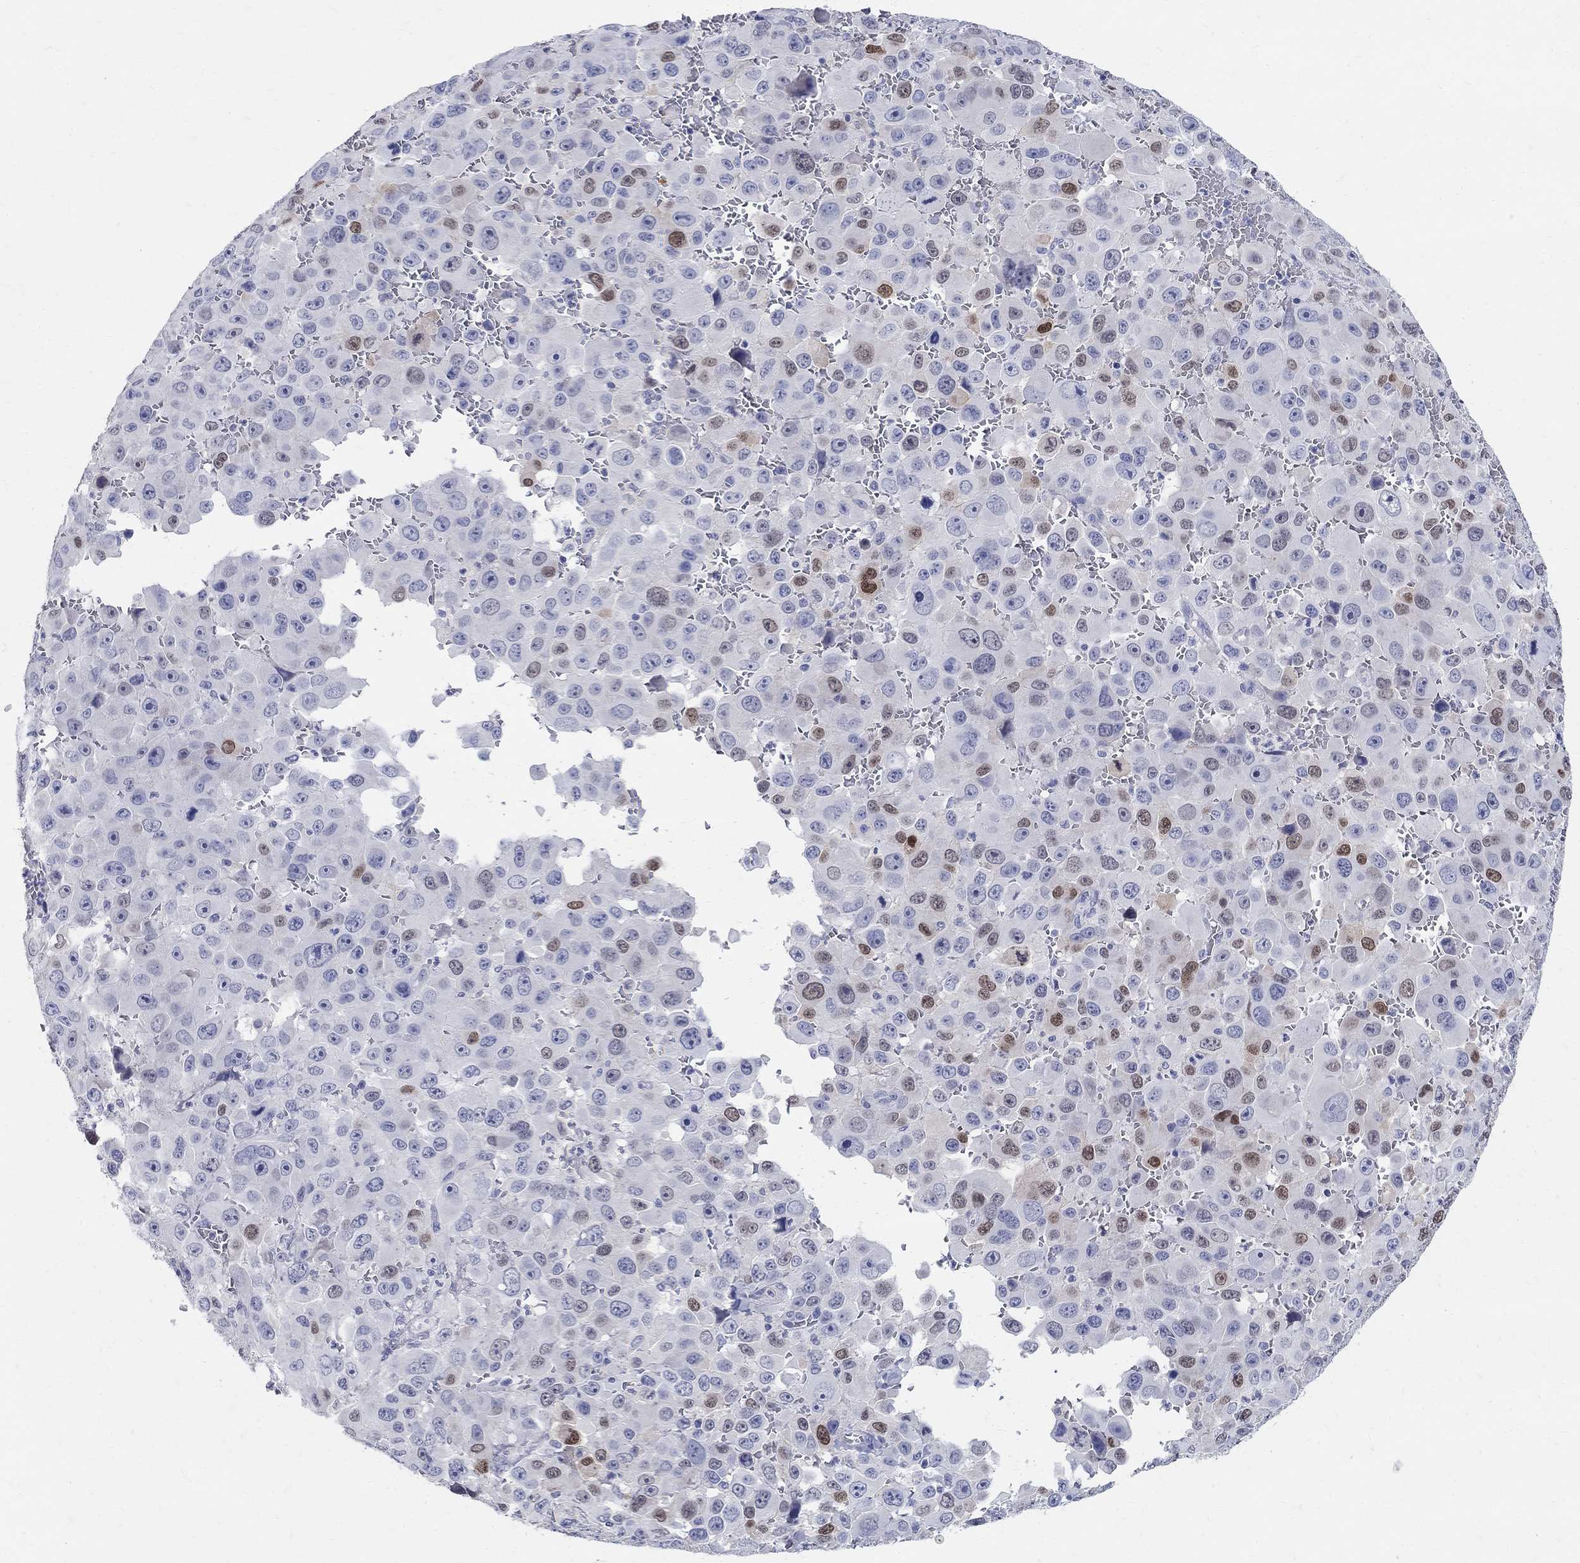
{"staining": {"intensity": "moderate", "quantity": "<25%", "location": "nuclear"}, "tissue": "melanoma", "cell_type": "Tumor cells", "image_type": "cancer", "snomed": [{"axis": "morphology", "description": "Malignant melanoma, NOS"}, {"axis": "topography", "description": "Skin"}], "caption": "Melanoma tissue exhibits moderate nuclear staining in about <25% of tumor cells, visualized by immunohistochemistry.", "gene": "SOX2", "patient": {"sex": "female", "age": 91}}